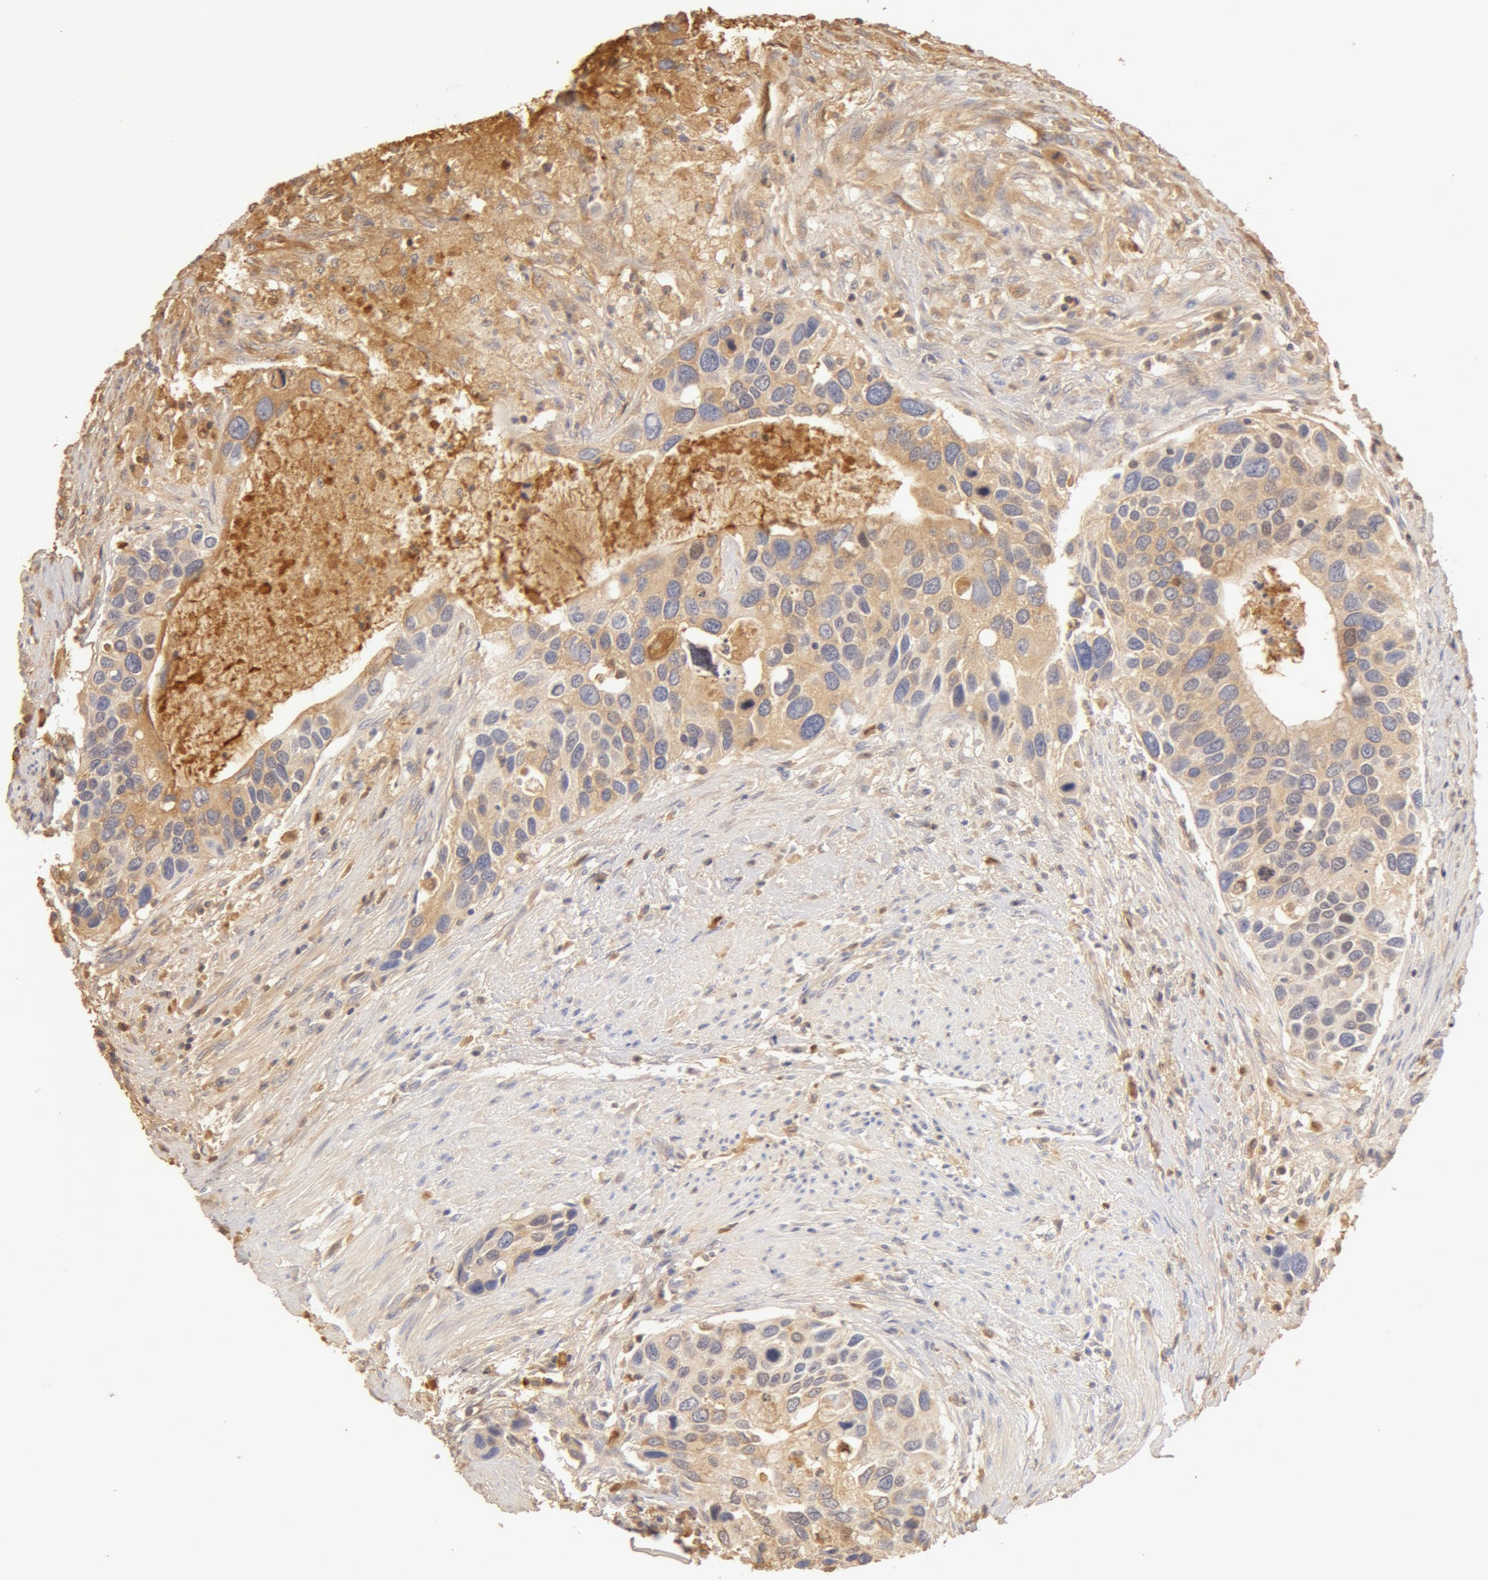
{"staining": {"intensity": "weak", "quantity": ">75%", "location": "cytoplasmic/membranous"}, "tissue": "urothelial cancer", "cell_type": "Tumor cells", "image_type": "cancer", "snomed": [{"axis": "morphology", "description": "Urothelial carcinoma, High grade"}, {"axis": "topography", "description": "Urinary bladder"}], "caption": "Immunohistochemical staining of urothelial cancer displays low levels of weak cytoplasmic/membranous expression in approximately >75% of tumor cells. The protein of interest is stained brown, and the nuclei are stained in blue (DAB IHC with brightfield microscopy, high magnification).", "gene": "TF", "patient": {"sex": "male", "age": 66}}